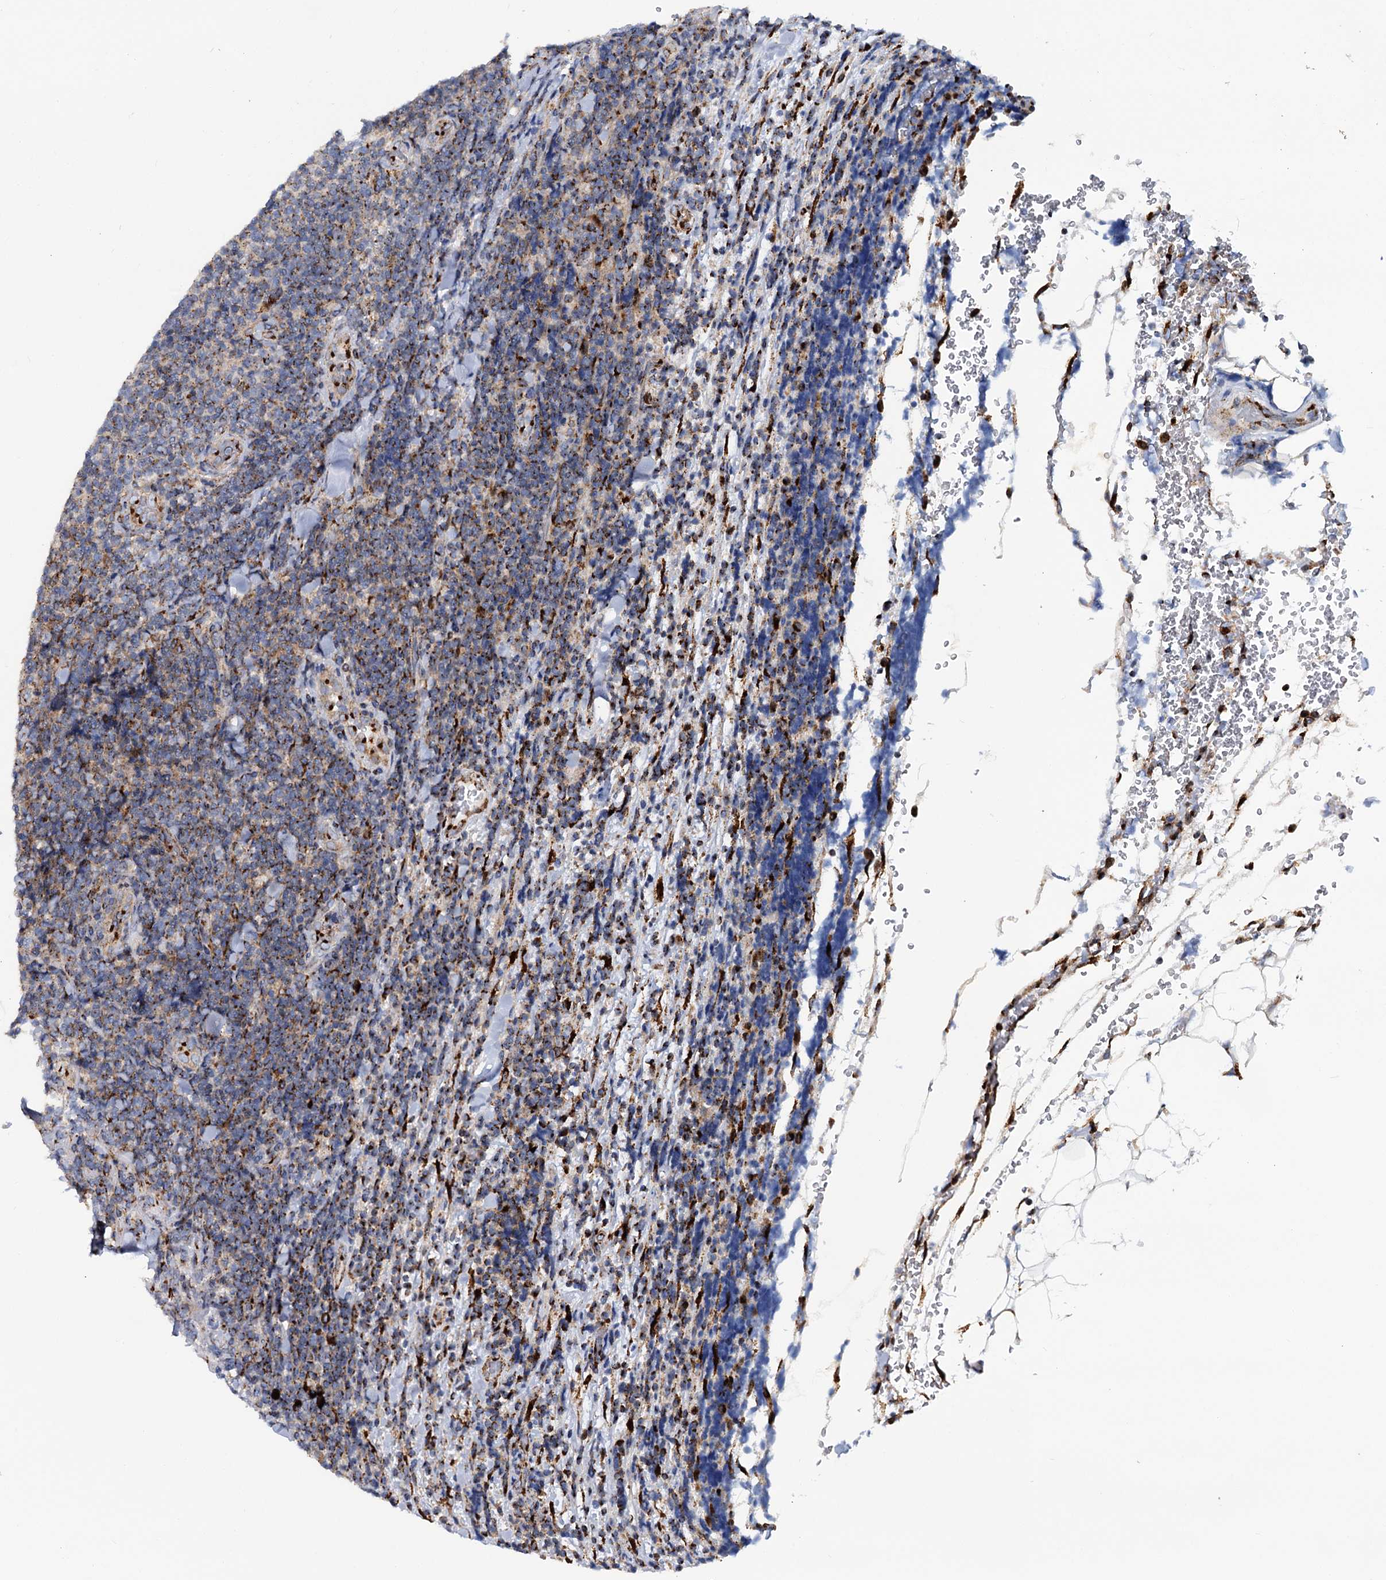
{"staining": {"intensity": "weak", "quantity": ">75%", "location": "cytoplasmic/membranous"}, "tissue": "lymphoma", "cell_type": "Tumor cells", "image_type": "cancer", "snomed": [{"axis": "morphology", "description": "Malignant lymphoma, non-Hodgkin's type, Low grade"}, {"axis": "topography", "description": "Lymph node"}], "caption": "Tumor cells show weak cytoplasmic/membranous staining in about >75% of cells in malignant lymphoma, non-Hodgkin's type (low-grade).", "gene": "SUPT20H", "patient": {"sex": "male", "age": 66}}